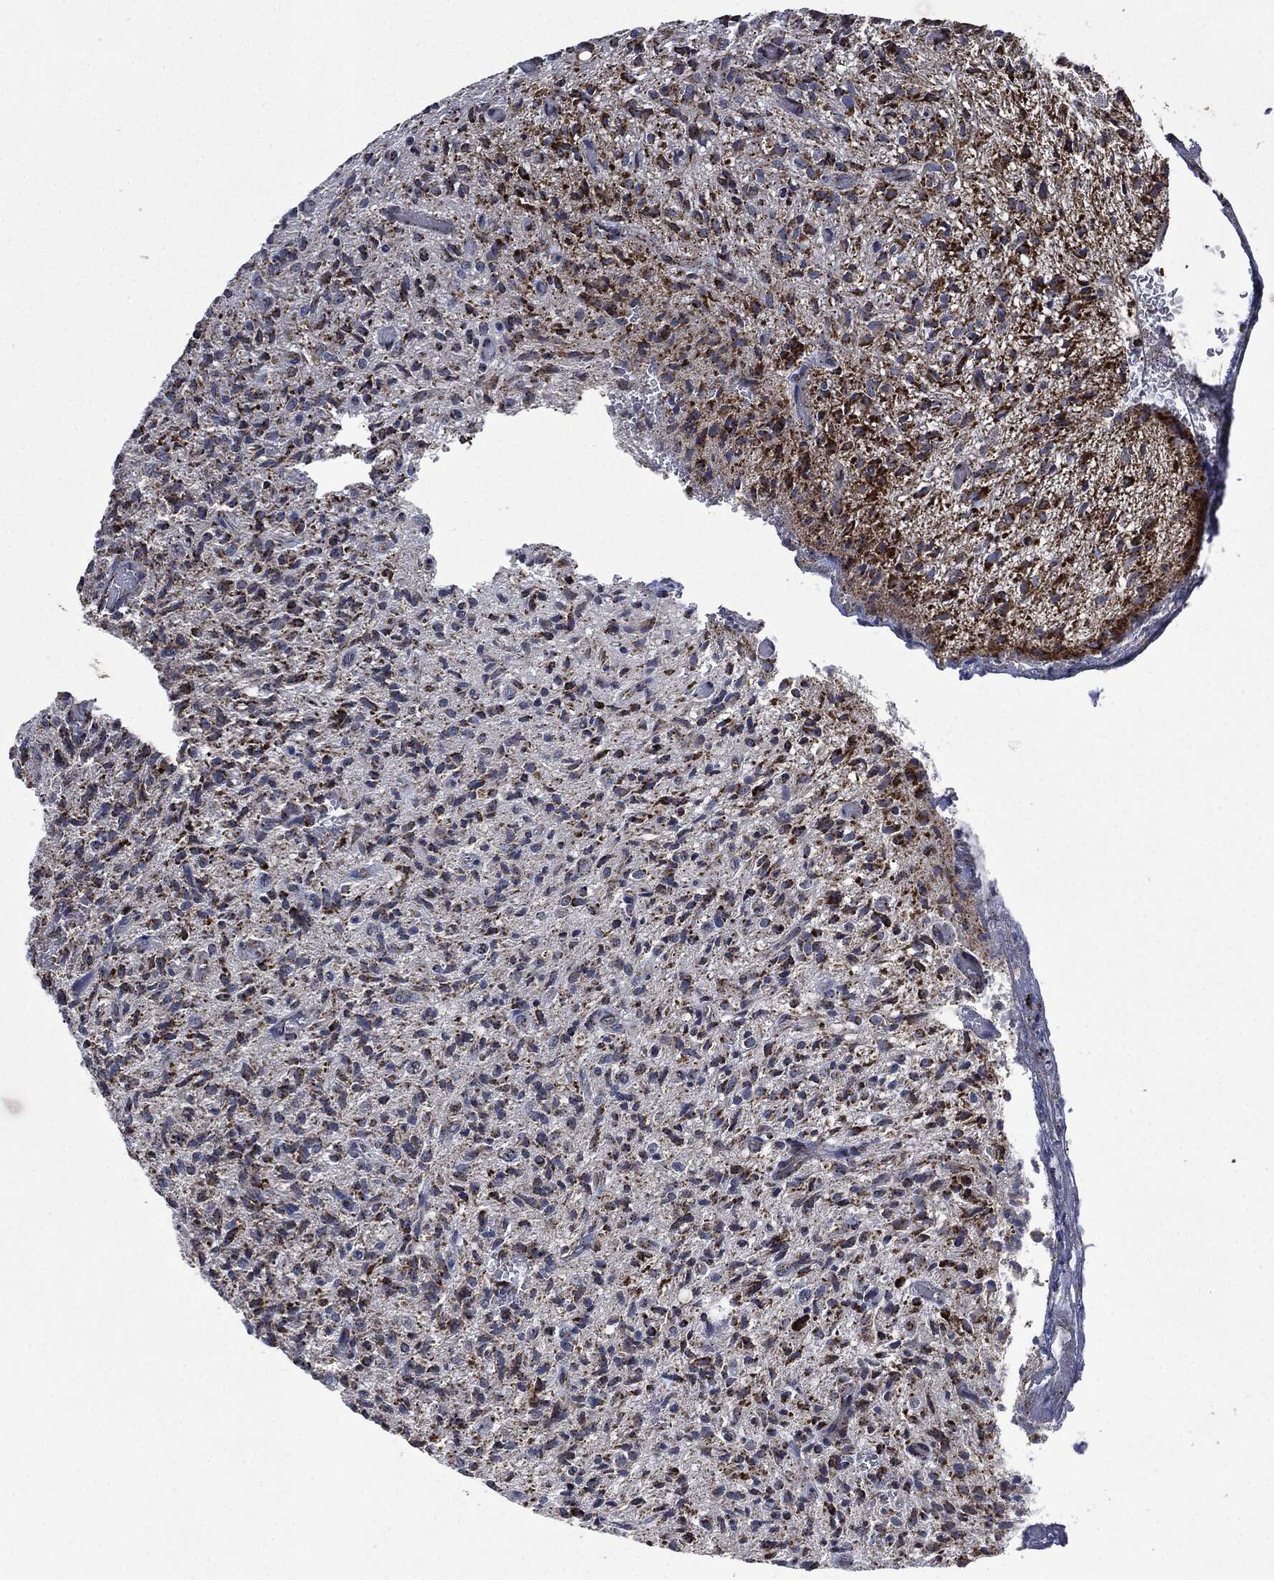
{"staining": {"intensity": "moderate", "quantity": ">75%", "location": "cytoplasmic/membranous"}, "tissue": "glioma", "cell_type": "Tumor cells", "image_type": "cancer", "snomed": [{"axis": "morphology", "description": "Glioma, malignant, High grade"}, {"axis": "topography", "description": "Brain"}], "caption": "High-power microscopy captured an IHC histopathology image of high-grade glioma (malignant), revealing moderate cytoplasmic/membranous positivity in approximately >75% of tumor cells.", "gene": "RYK", "patient": {"sex": "male", "age": 64}}